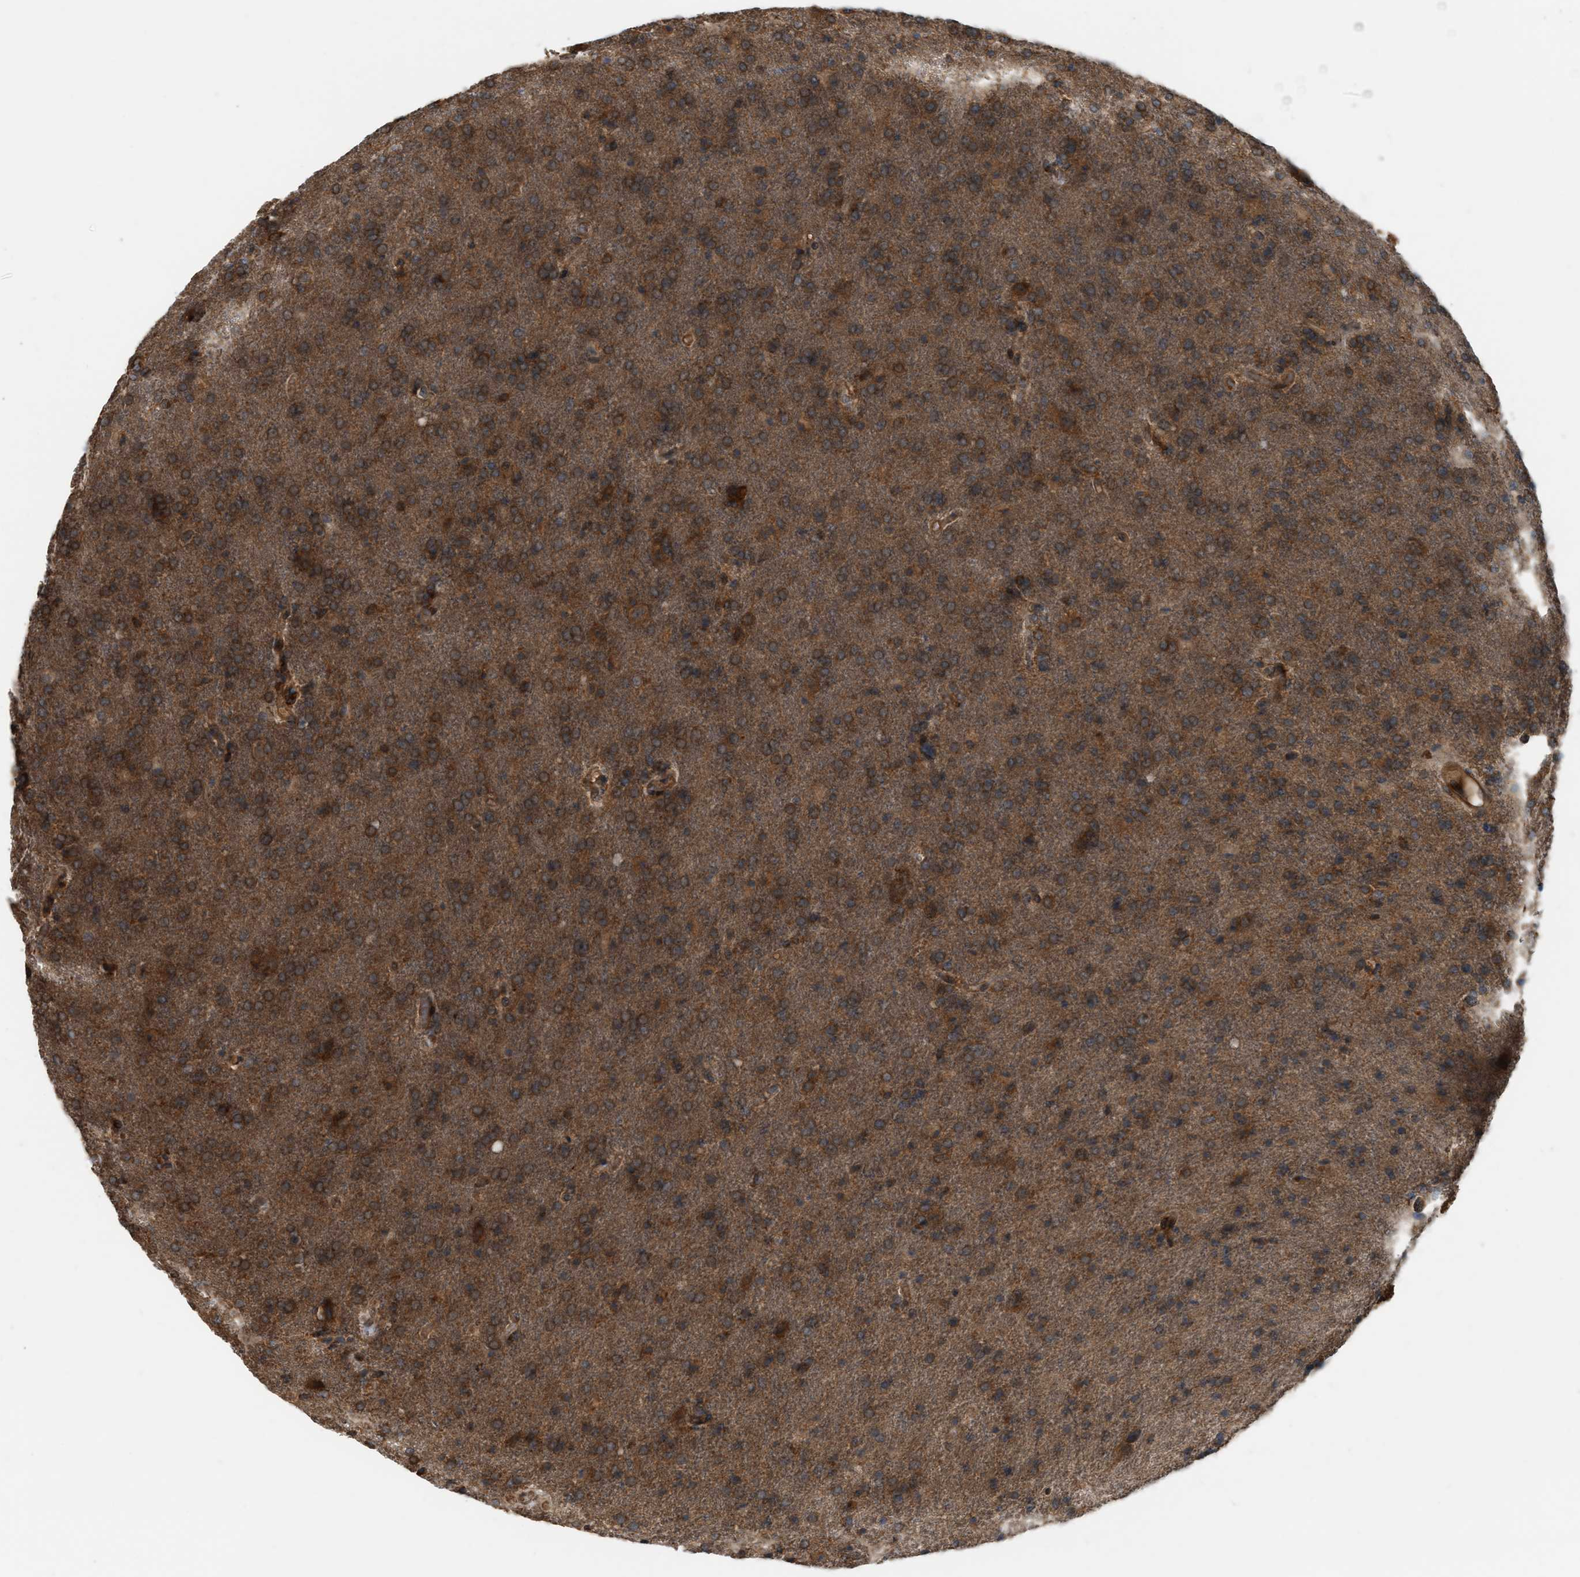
{"staining": {"intensity": "moderate", "quantity": ">75%", "location": "cytoplasmic/membranous"}, "tissue": "glioma", "cell_type": "Tumor cells", "image_type": "cancer", "snomed": [{"axis": "morphology", "description": "Glioma, malignant, High grade"}, {"axis": "topography", "description": "Brain"}], "caption": "High-magnification brightfield microscopy of malignant glioma (high-grade) stained with DAB (3,3'-diaminobenzidine) (brown) and counterstained with hematoxylin (blue). tumor cells exhibit moderate cytoplasmic/membranous expression is identified in about>75% of cells.", "gene": "BAIAP2L1", "patient": {"sex": "male", "age": 72}}